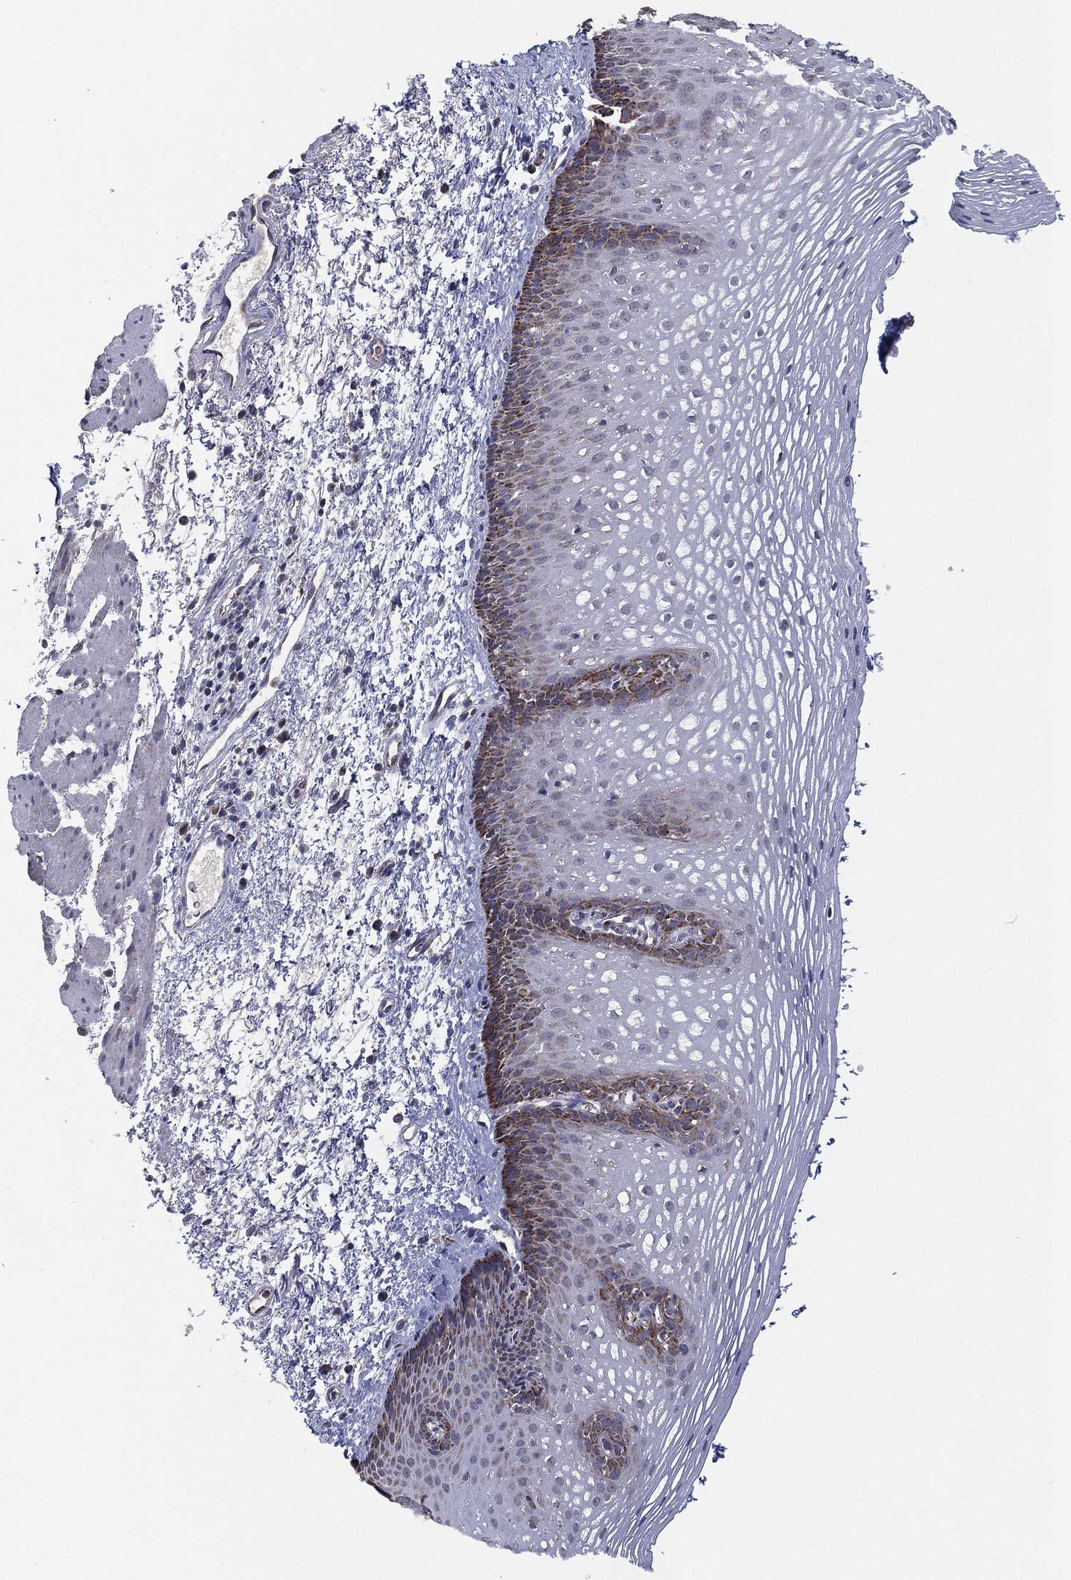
{"staining": {"intensity": "strong", "quantity": "<25%", "location": "cytoplasmic/membranous"}, "tissue": "esophagus", "cell_type": "Squamous epithelial cells", "image_type": "normal", "snomed": [{"axis": "morphology", "description": "Normal tissue, NOS"}, {"axis": "topography", "description": "Esophagus"}], "caption": "Esophagus stained with immunohistochemistry reveals strong cytoplasmic/membranous staining in approximately <25% of squamous epithelial cells.", "gene": "PSMG4", "patient": {"sex": "male", "age": 76}}